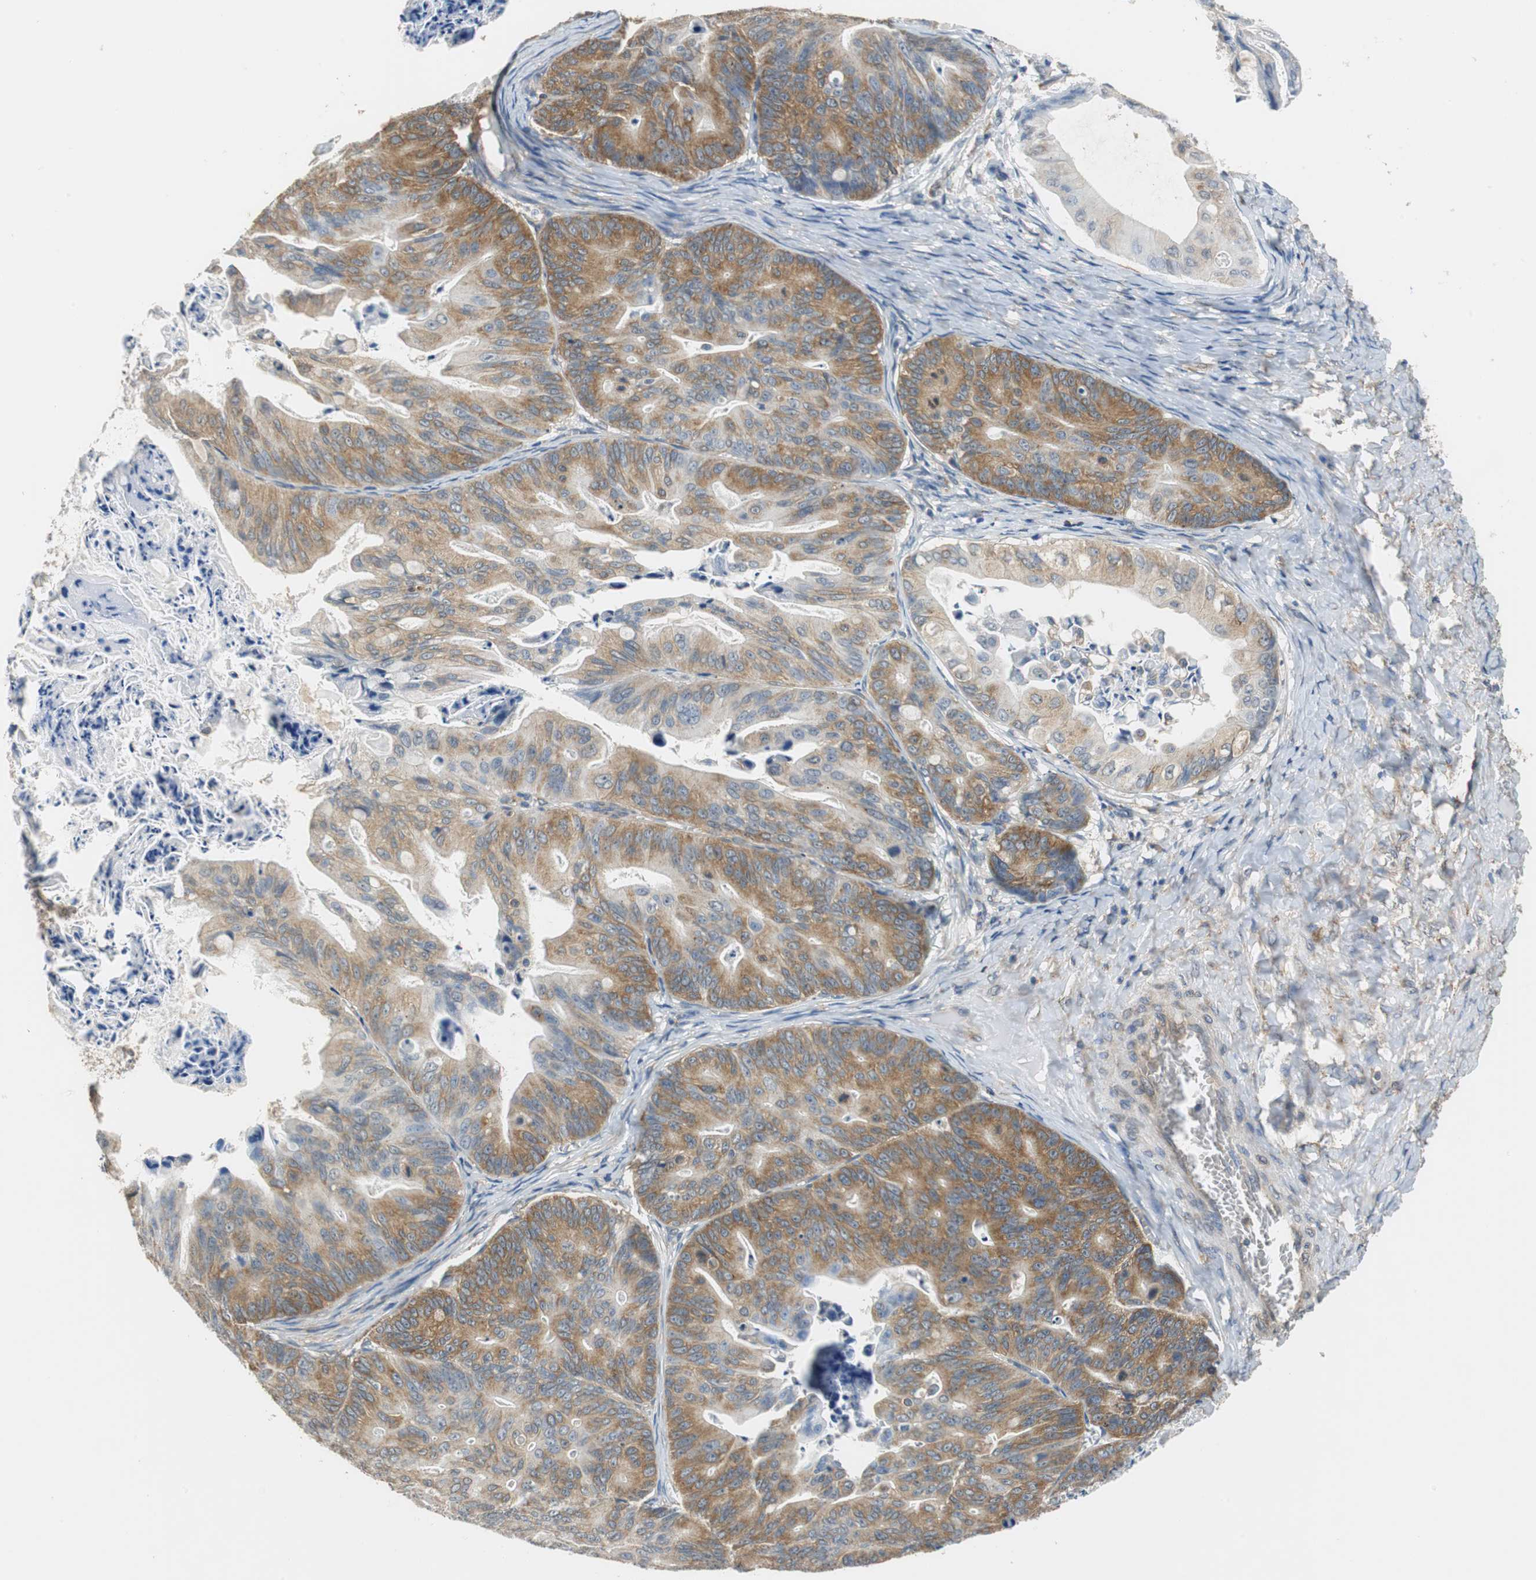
{"staining": {"intensity": "moderate", "quantity": ">75%", "location": "cytoplasmic/membranous"}, "tissue": "ovarian cancer", "cell_type": "Tumor cells", "image_type": "cancer", "snomed": [{"axis": "morphology", "description": "Cystadenocarcinoma, mucinous, NOS"}, {"axis": "topography", "description": "Ovary"}], "caption": "A high-resolution histopathology image shows immunohistochemistry staining of ovarian cancer, which exhibits moderate cytoplasmic/membranous expression in about >75% of tumor cells. Using DAB (brown) and hematoxylin (blue) stains, captured at high magnification using brightfield microscopy.", "gene": "CNOT3", "patient": {"sex": "female", "age": 36}}